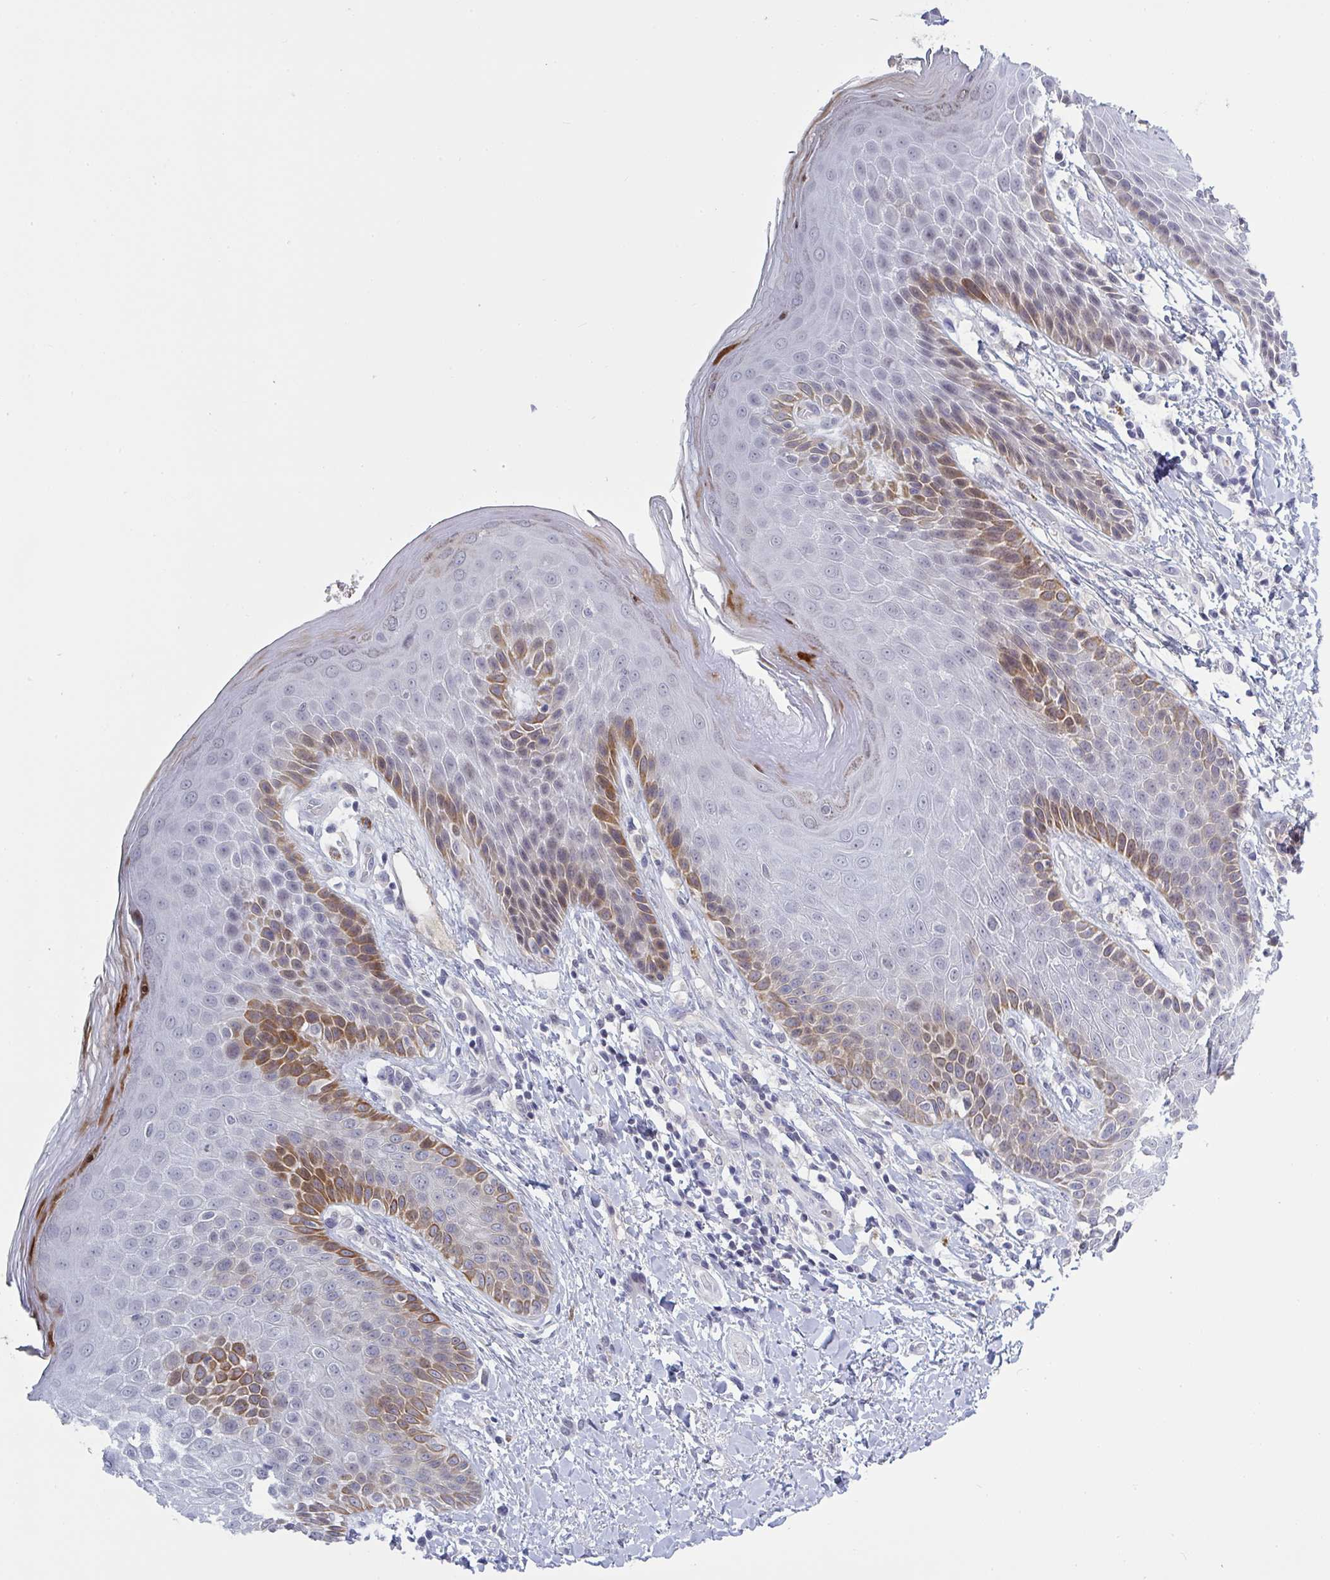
{"staining": {"intensity": "strong", "quantity": "<25%", "location": "cytoplasmic/membranous"}, "tissue": "skin", "cell_type": "Epidermal cells", "image_type": "normal", "snomed": [{"axis": "morphology", "description": "Normal tissue, NOS"}, {"axis": "topography", "description": "Anal"}, {"axis": "topography", "description": "Peripheral nerve tissue"}], "caption": "This histopathology image exhibits immunohistochemistry staining of unremarkable skin, with medium strong cytoplasmic/membranous positivity in about <25% of epidermal cells.", "gene": "KDM4D", "patient": {"sex": "male", "age": 51}}